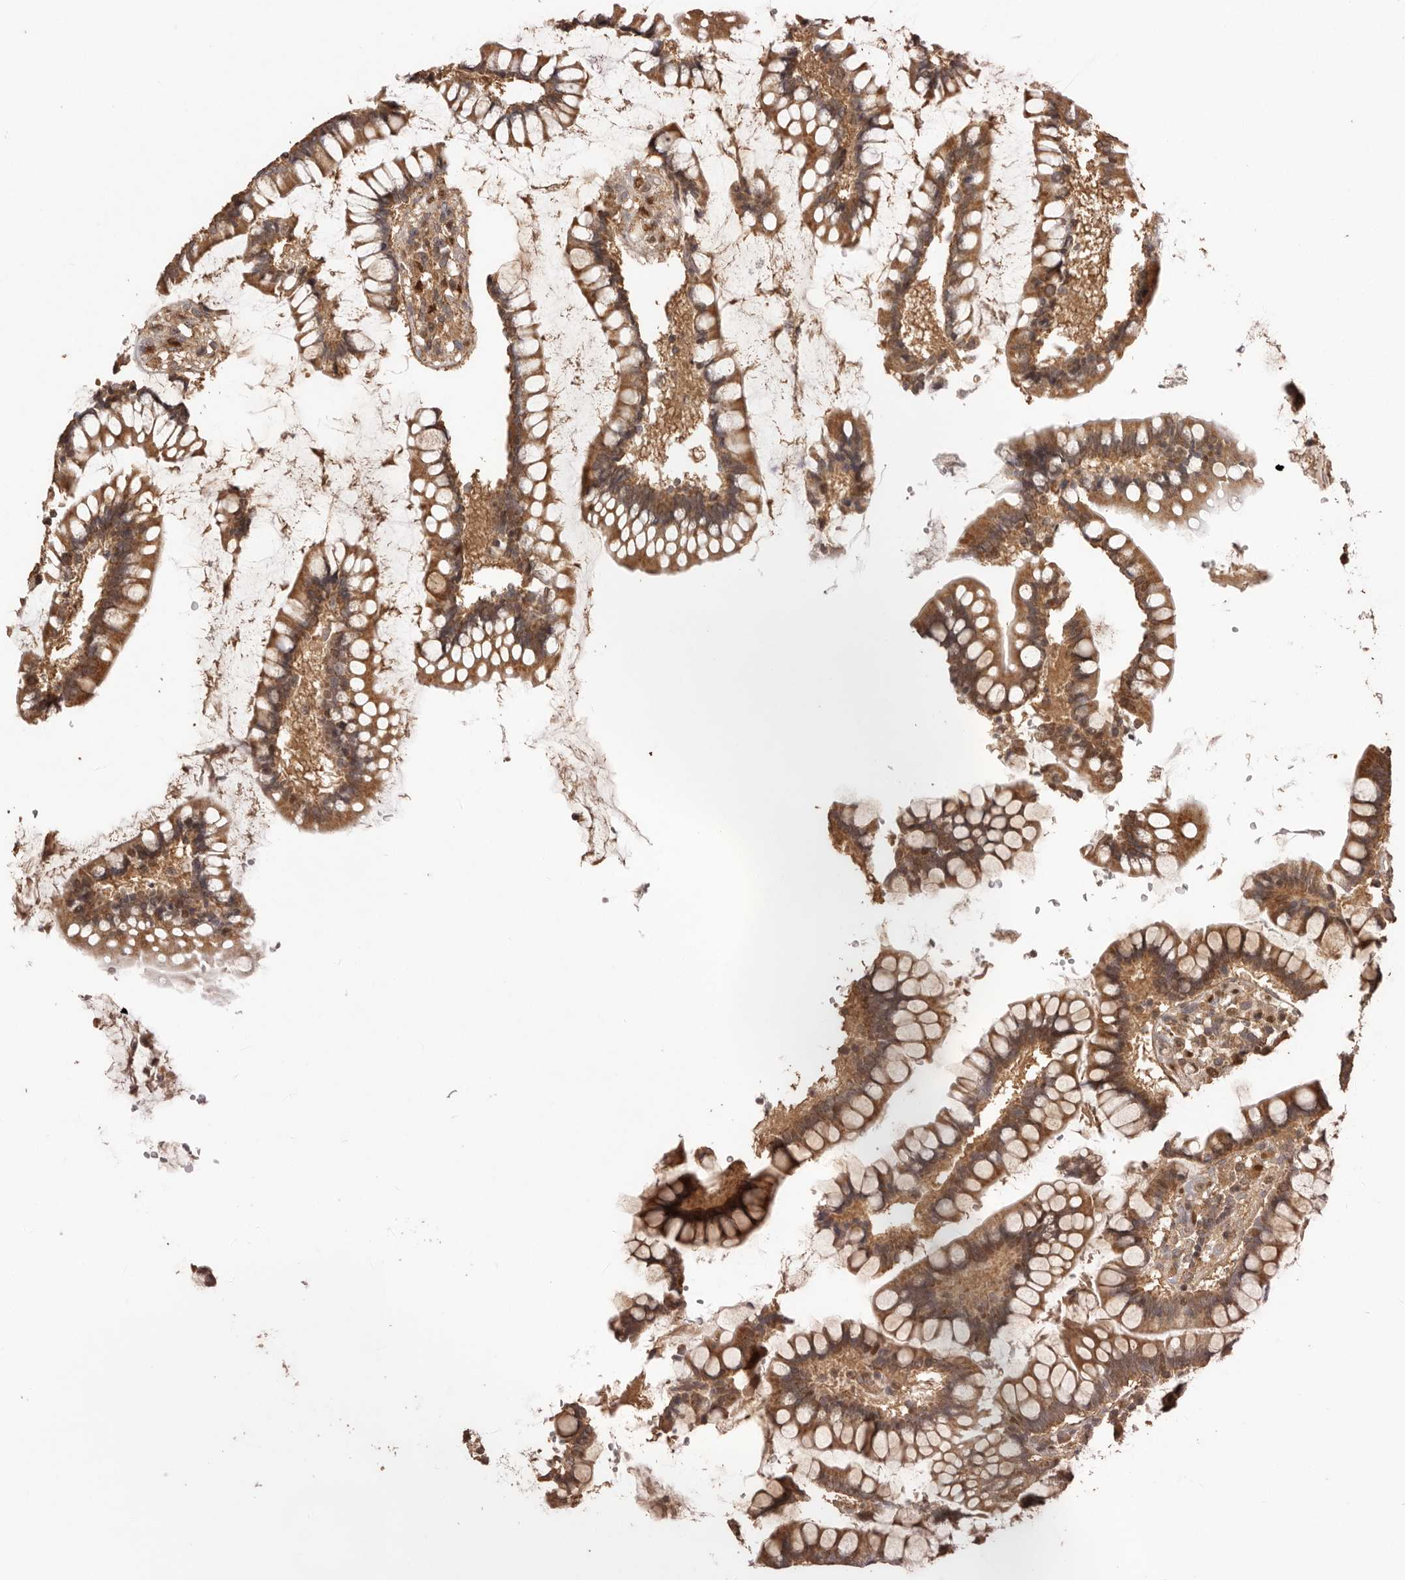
{"staining": {"intensity": "strong", "quantity": ">75%", "location": "cytoplasmic/membranous"}, "tissue": "colon", "cell_type": "Endothelial cells", "image_type": "normal", "snomed": [{"axis": "morphology", "description": "Normal tissue, NOS"}, {"axis": "topography", "description": "Colon"}], "caption": "IHC image of benign colon stained for a protein (brown), which reveals high levels of strong cytoplasmic/membranous staining in about >75% of endothelial cells.", "gene": "UBR2", "patient": {"sex": "female", "age": 79}}